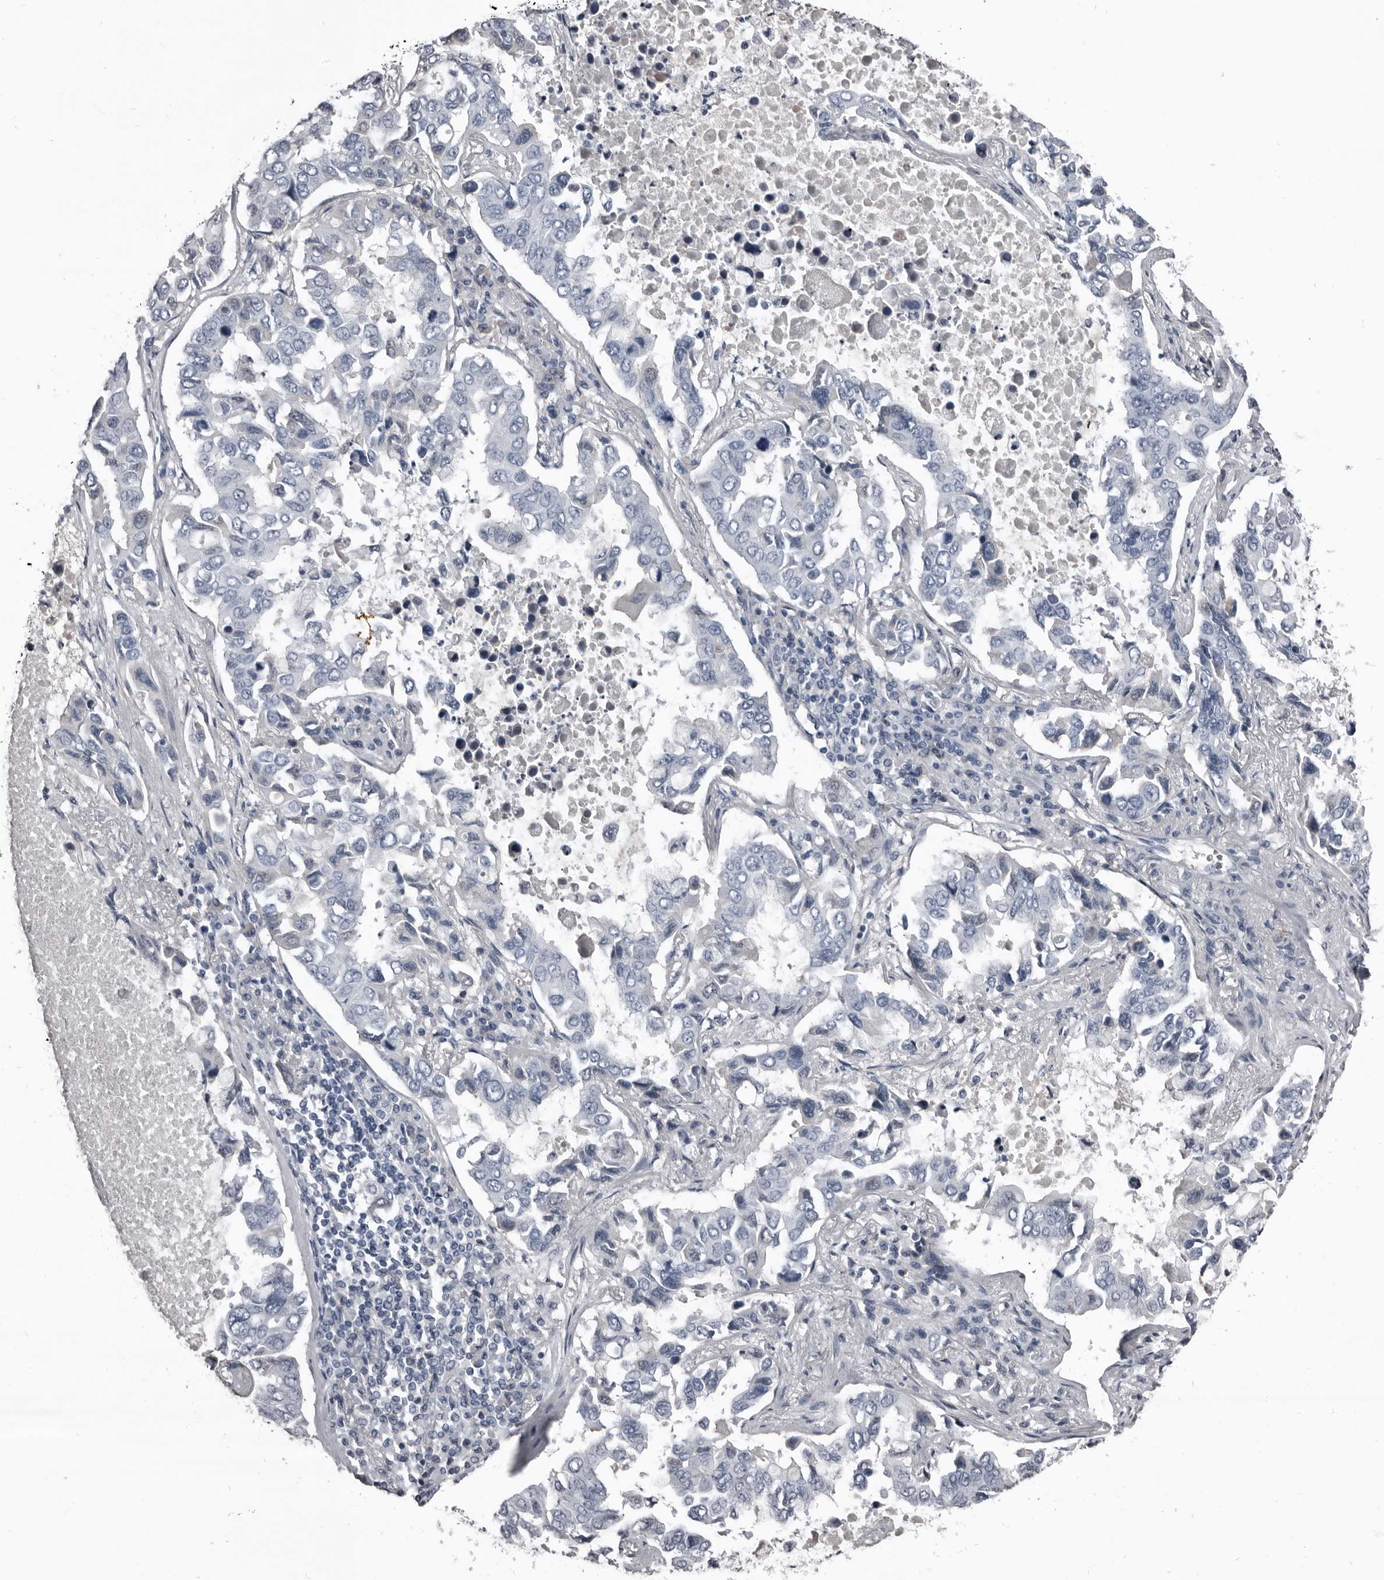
{"staining": {"intensity": "negative", "quantity": "none", "location": "none"}, "tissue": "lung cancer", "cell_type": "Tumor cells", "image_type": "cancer", "snomed": [{"axis": "morphology", "description": "Adenocarcinoma, NOS"}, {"axis": "topography", "description": "Lung"}], "caption": "Immunohistochemistry (IHC) of lung adenocarcinoma reveals no positivity in tumor cells. (DAB immunohistochemistry (IHC) with hematoxylin counter stain).", "gene": "GREB1", "patient": {"sex": "male", "age": 64}}